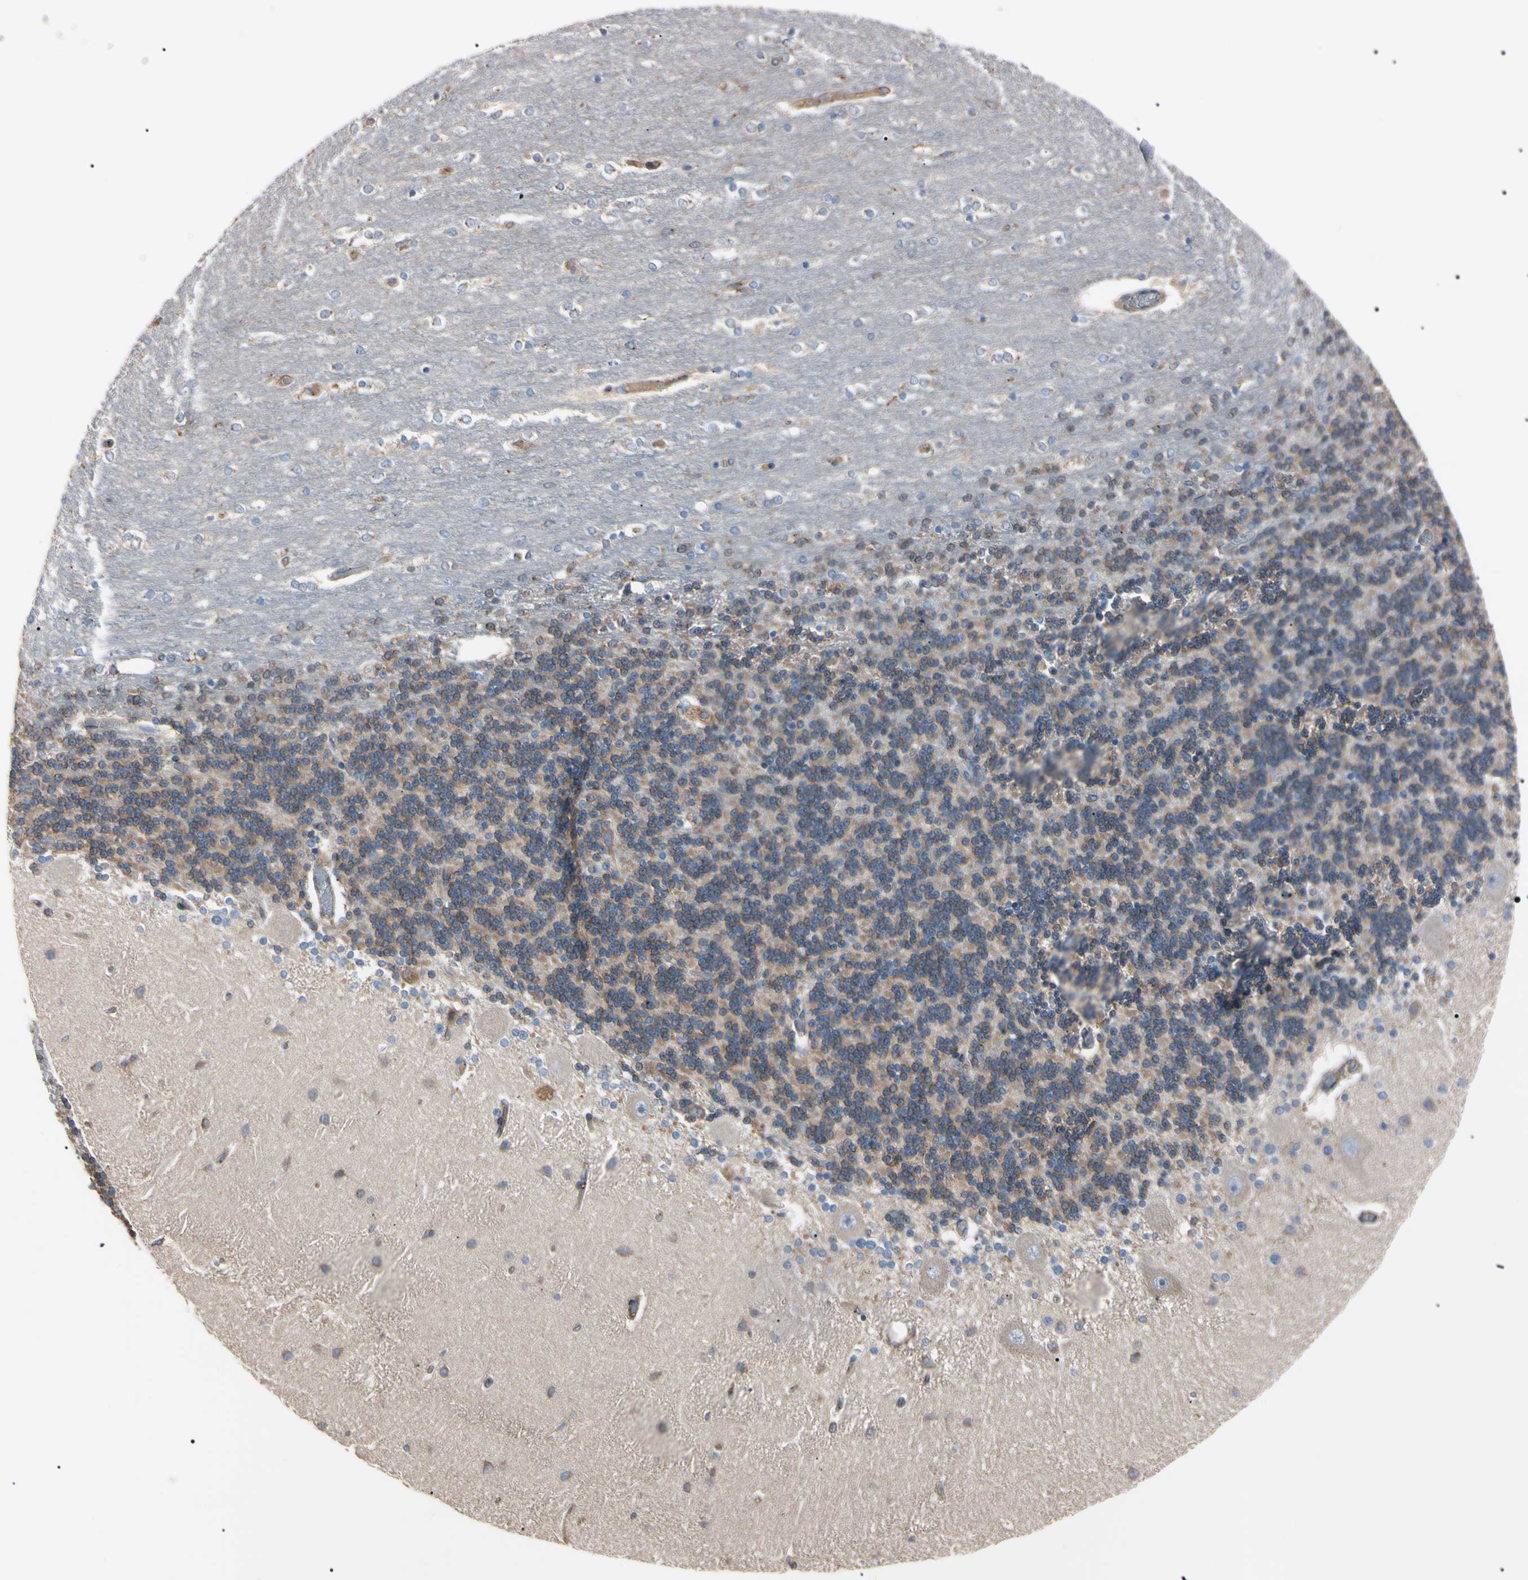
{"staining": {"intensity": "moderate", "quantity": ">75%", "location": "cytoplasmic/membranous"}, "tissue": "cerebellum", "cell_type": "Cells in granular layer", "image_type": "normal", "snomed": [{"axis": "morphology", "description": "Normal tissue, NOS"}, {"axis": "topography", "description": "Cerebellum"}], "caption": "Protein expression analysis of unremarkable human cerebellum reveals moderate cytoplasmic/membranous expression in about >75% of cells in granular layer.", "gene": "PRKACA", "patient": {"sex": "female", "age": 54}}